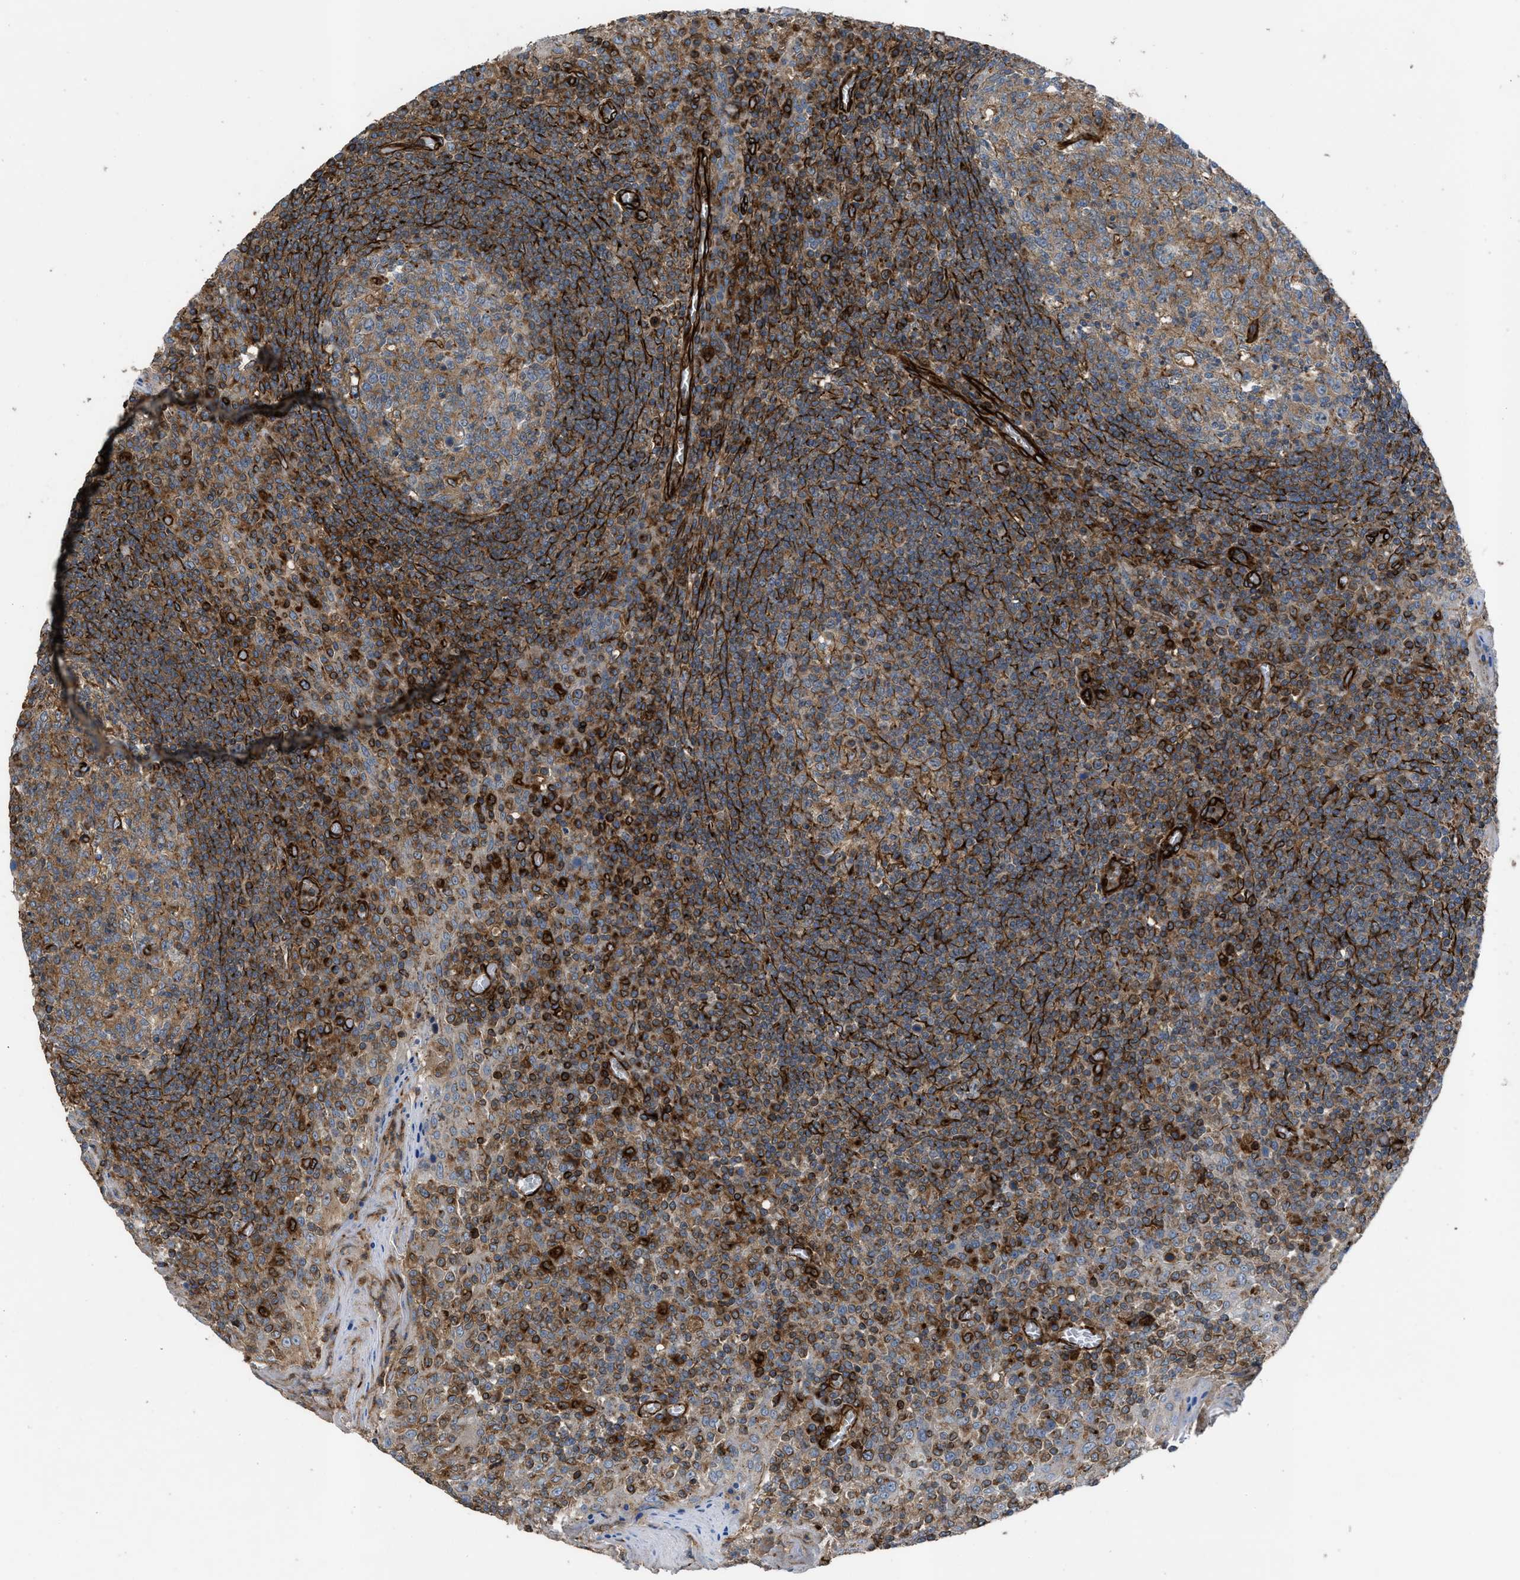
{"staining": {"intensity": "moderate", "quantity": ">75%", "location": "cytoplasmic/membranous"}, "tissue": "tonsil", "cell_type": "Germinal center cells", "image_type": "normal", "snomed": [{"axis": "morphology", "description": "Normal tissue, NOS"}, {"axis": "topography", "description": "Tonsil"}], "caption": "Human tonsil stained with a brown dye demonstrates moderate cytoplasmic/membranous positive staining in approximately >75% of germinal center cells.", "gene": "PTPRE", "patient": {"sex": "female", "age": 19}}